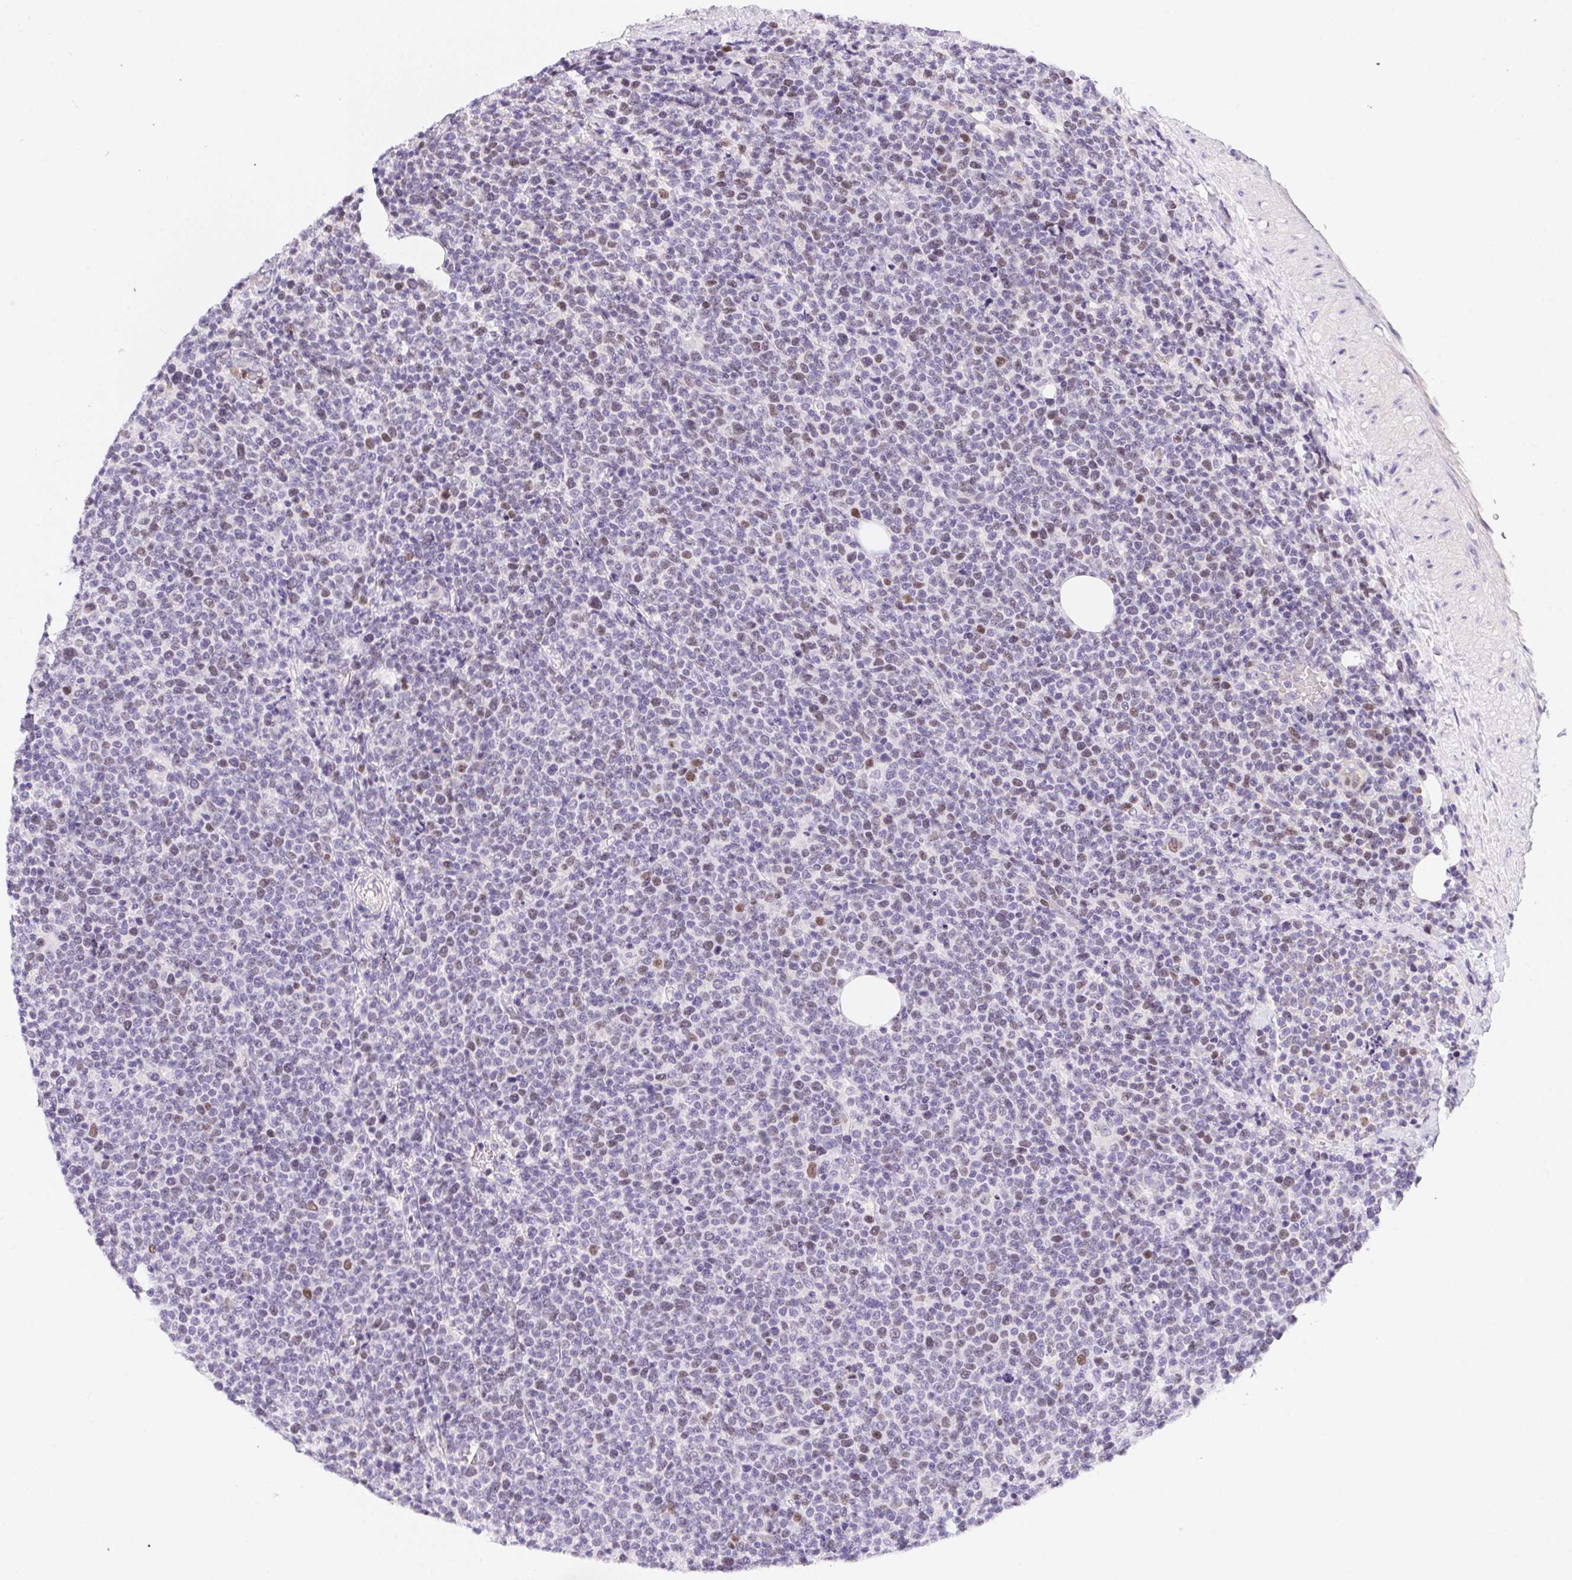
{"staining": {"intensity": "weak", "quantity": "<25%", "location": "nuclear"}, "tissue": "lymphoma", "cell_type": "Tumor cells", "image_type": "cancer", "snomed": [{"axis": "morphology", "description": "Malignant lymphoma, non-Hodgkin's type, High grade"}, {"axis": "topography", "description": "Lymph node"}], "caption": "Immunohistochemistry histopathology image of lymphoma stained for a protein (brown), which demonstrates no expression in tumor cells.", "gene": "HELLS", "patient": {"sex": "male", "age": 61}}